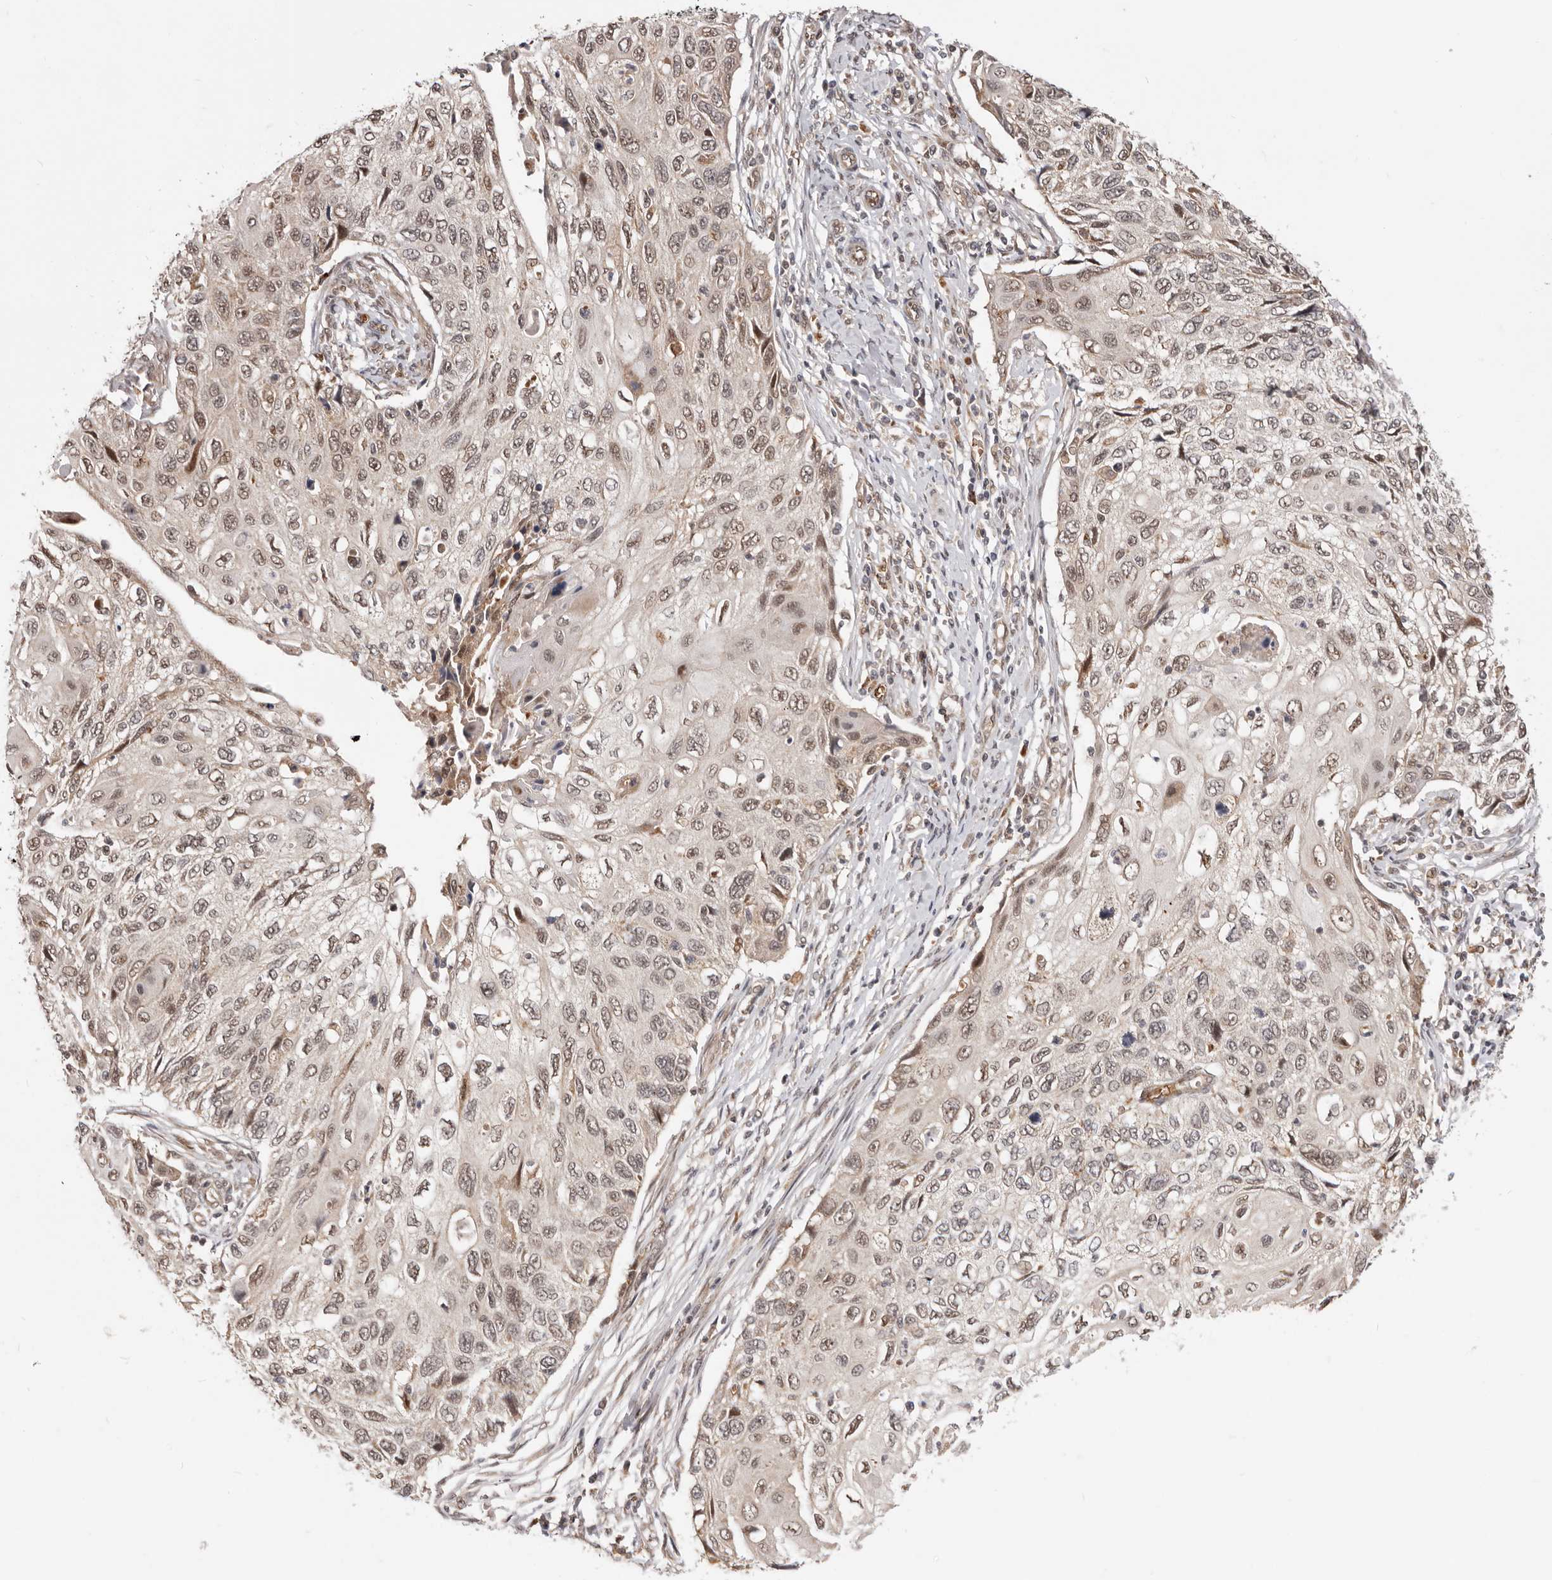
{"staining": {"intensity": "weak", "quantity": ">75%", "location": "nuclear"}, "tissue": "cervical cancer", "cell_type": "Tumor cells", "image_type": "cancer", "snomed": [{"axis": "morphology", "description": "Squamous cell carcinoma, NOS"}, {"axis": "topography", "description": "Cervix"}], "caption": "Human squamous cell carcinoma (cervical) stained with a protein marker shows weak staining in tumor cells.", "gene": "NCOA3", "patient": {"sex": "female", "age": 70}}